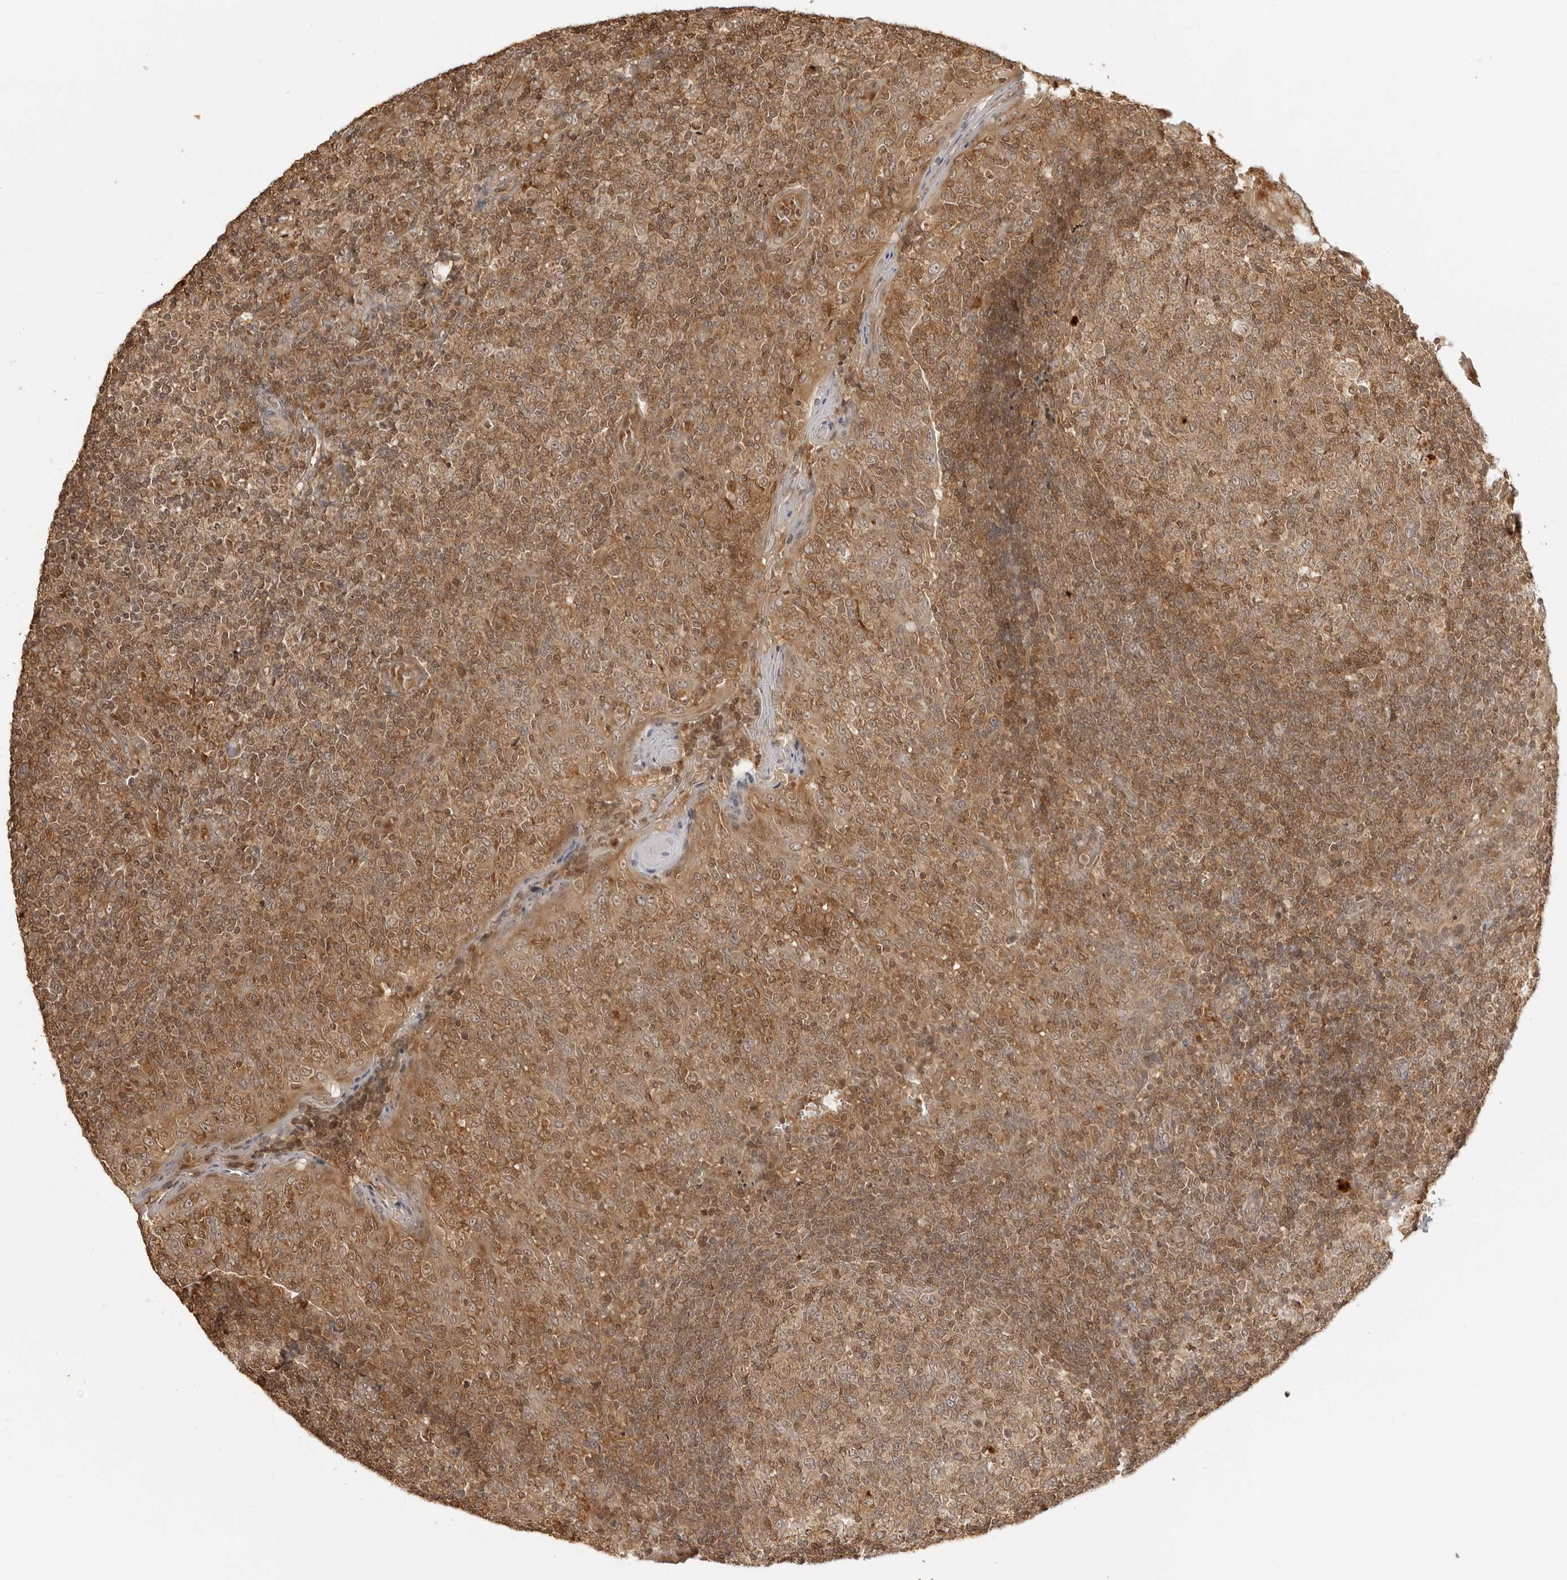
{"staining": {"intensity": "moderate", "quantity": ">75%", "location": "cytoplasmic/membranous,nuclear"}, "tissue": "tonsil", "cell_type": "Germinal center cells", "image_type": "normal", "snomed": [{"axis": "morphology", "description": "Normal tissue, NOS"}, {"axis": "topography", "description": "Tonsil"}], "caption": "Germinal center cells reveal moderate cytoplasmic/membranous,nuclear positivity in about >75% of cells in normal tonsil.", "gene": "IKBKE", "patient": {"sex": "female", "age": 19}}